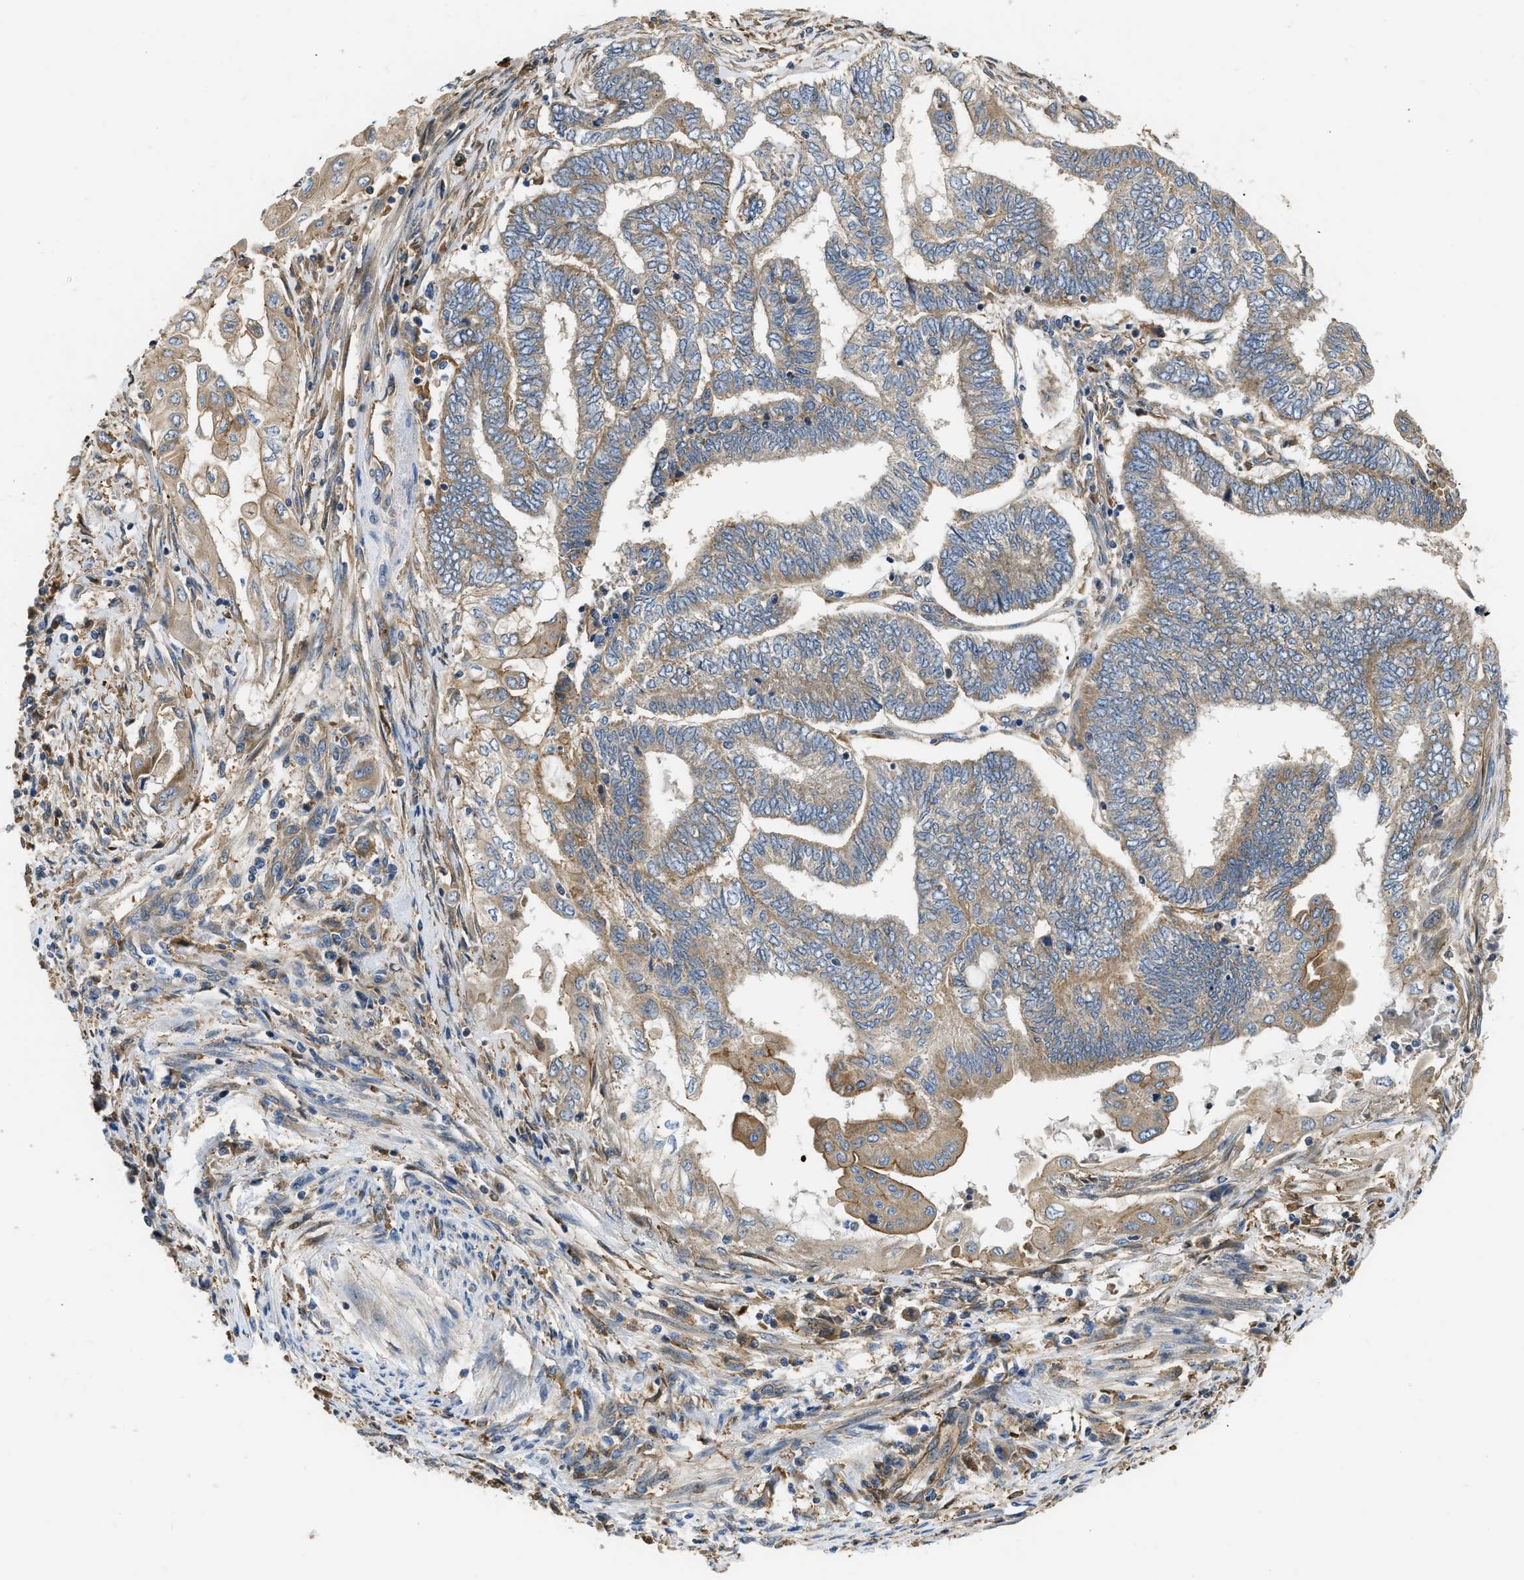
{"staining": {"intensity": "weak", "quantity": "25%-75%", "location": "cytoplasmic/membranous"}, "tissue": "endometrial cancer", "cell_type": "Tumor cells", "image_type": "cancer", "snomed": [{"axis": "morphology", "description": "Adenocarcinoma, NOS"}, {"axis": "topography", "description": "Uterus"}, {"axis": "topography", "description": "Endometrium"}], "caption": "High-magnification brightfield microscopy of endometrial cancer (adenocarcinoma) stained with DAB (3,3'-diaminobenzidine) (brown) and counterstained with hematoxylin (blue). tumor cells exhibit weak cytoplasmic/membranous staining is present in about25%-75% of cells.", "gene": "FLNB", "patient": {"sex": "female", "age": 70}}